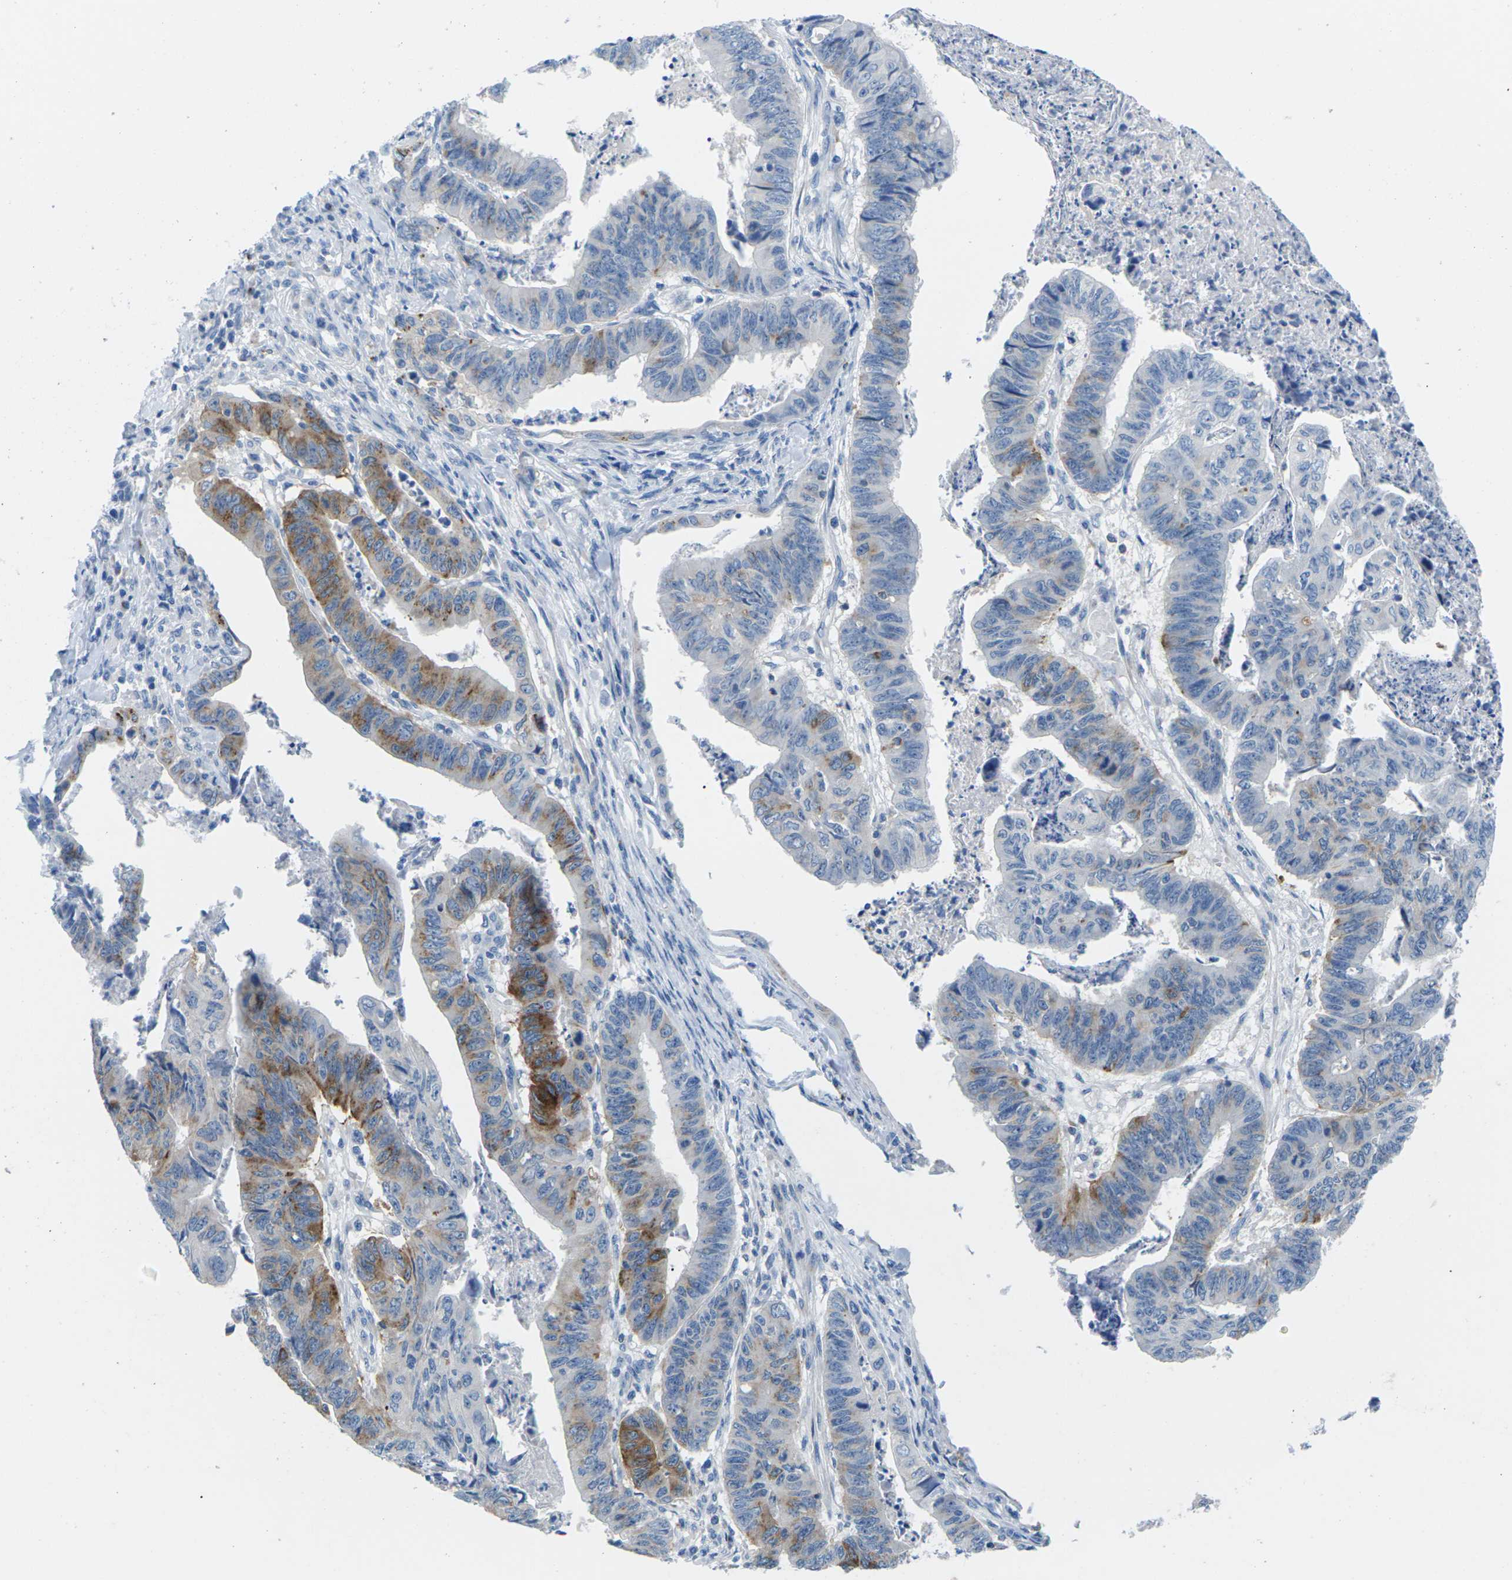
{"staining": {"intensity": "moderate", "quantity": "25%-75%", "location": "cytoplasmic/membranous"}, "tissue": "stomach cancer", "cell_type": "Tumor cells", "image_type": "cancer", "snomed": [{"axis": "morphology", "description": "Adenocarcinoma, NOS"}, {"axis": "topography", "description": "Stomach, lower"}], "caption": "This image displays immunohistochemistry (IHC) staining of human adenocarcinoma (stomach), with medium moderate cytoplasmic/membranous staining in approximately 25%-75% of tumor cells.", "gene": "SYNGR2", "patient": {"sex": "male", "age": 77}}